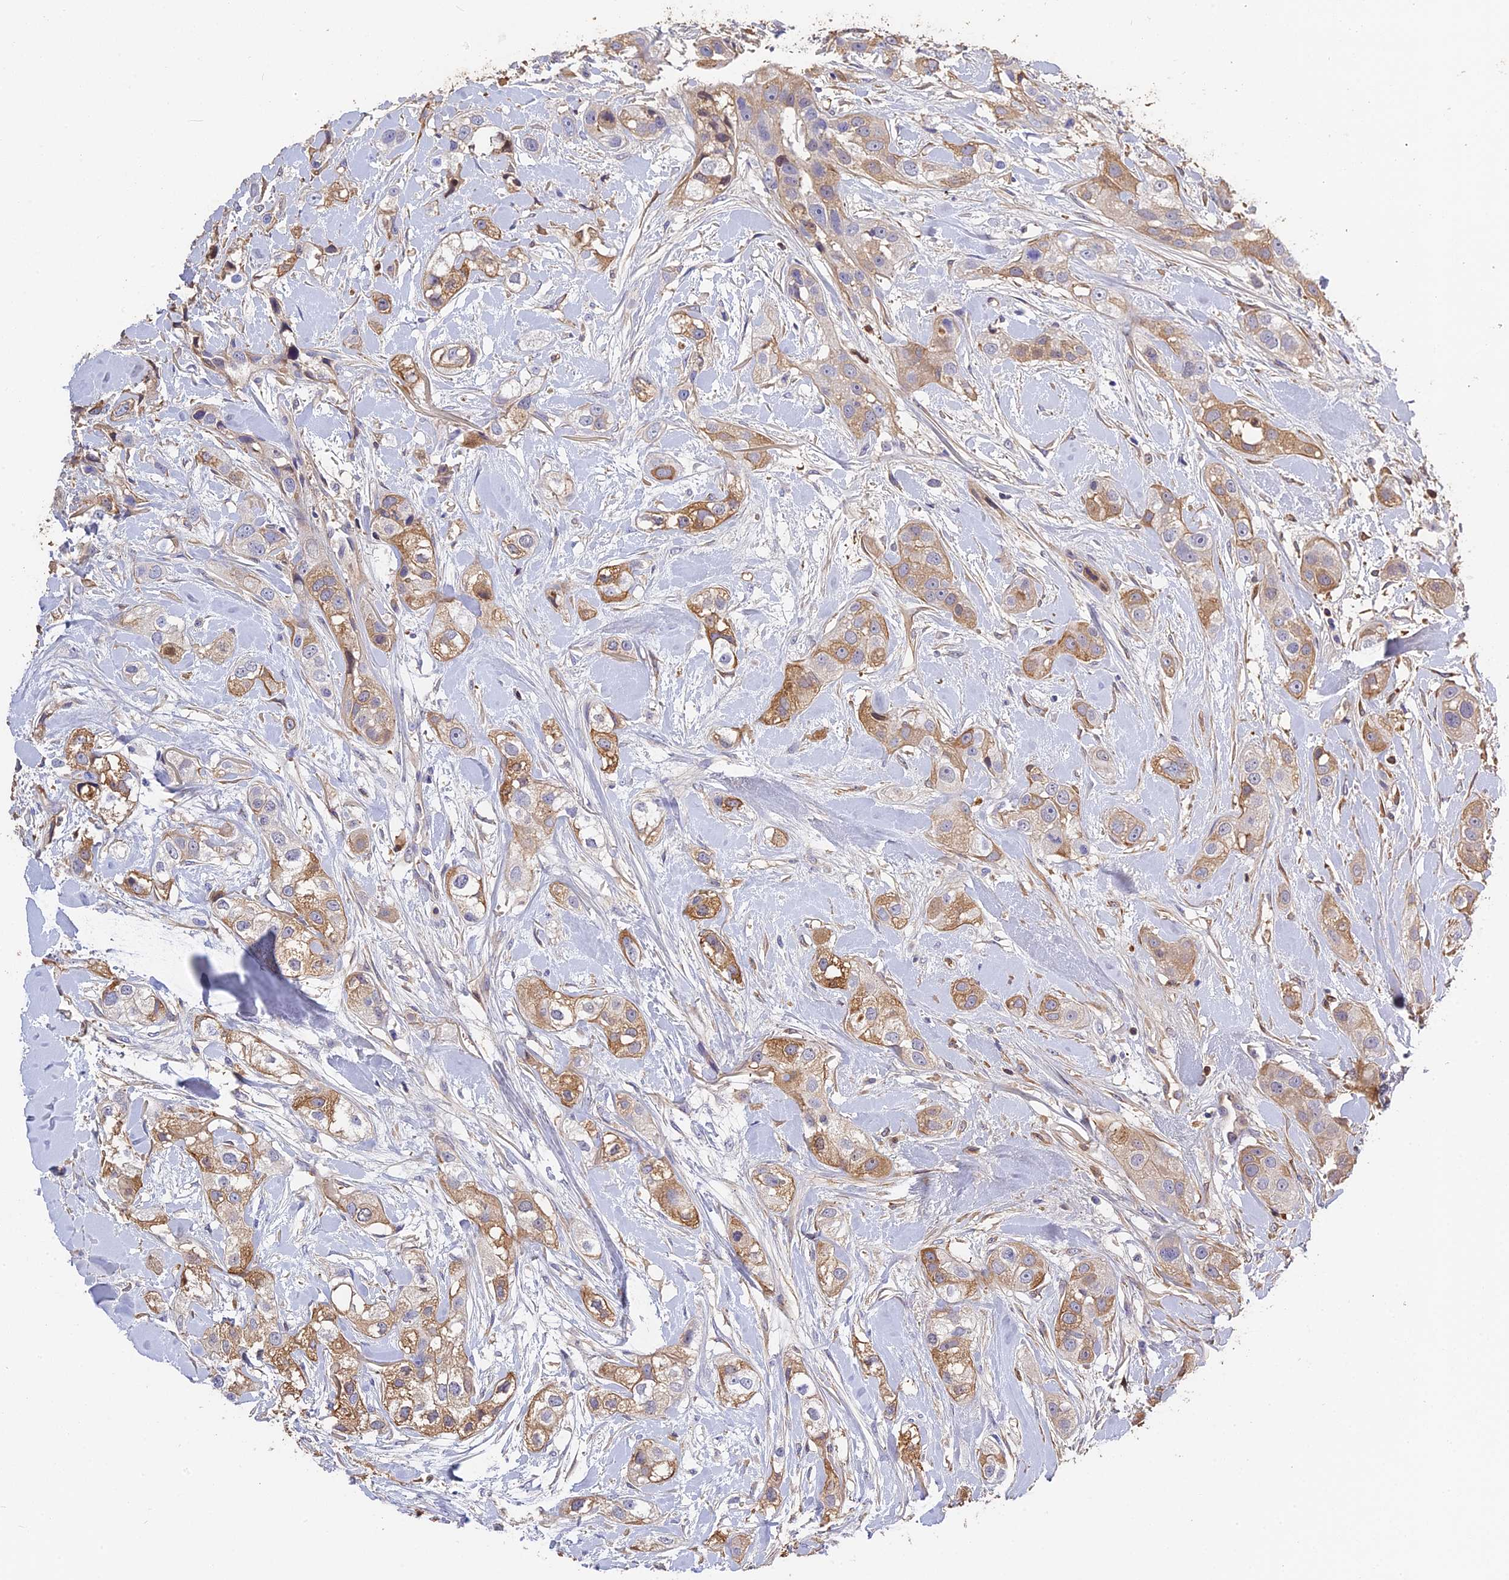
{"staining": {"intensity": "moderate", "quantity": "25%-75%", "location": "cytoplasmic/membranous"}, "tissue": "head and neck cancer", "cell_type": "Tumor cells", "image_type": "cancer", "snomed": [{"axis": "morphology", "description": "Normal tissue, NOS"}, {"axis": "morphology", "description": "Squamous cell carcinoma, NOS"}, {"axis": "topography", "description": "Skeletal muscle"}, {"axis": "topography", "description": "Head-Neck"}], "caption": "This image exhibits head and neck cancer (squamous cell carcinoma) stained with immunohistochemistry (IHC) to label a protein in brown. The cytoplasmic/membranous of tumor cells show moderate positivity for the protein. Nuclei are counter-stained blue.", "gene": "PZP", "patient": {"sex": "male", "age": 51}}